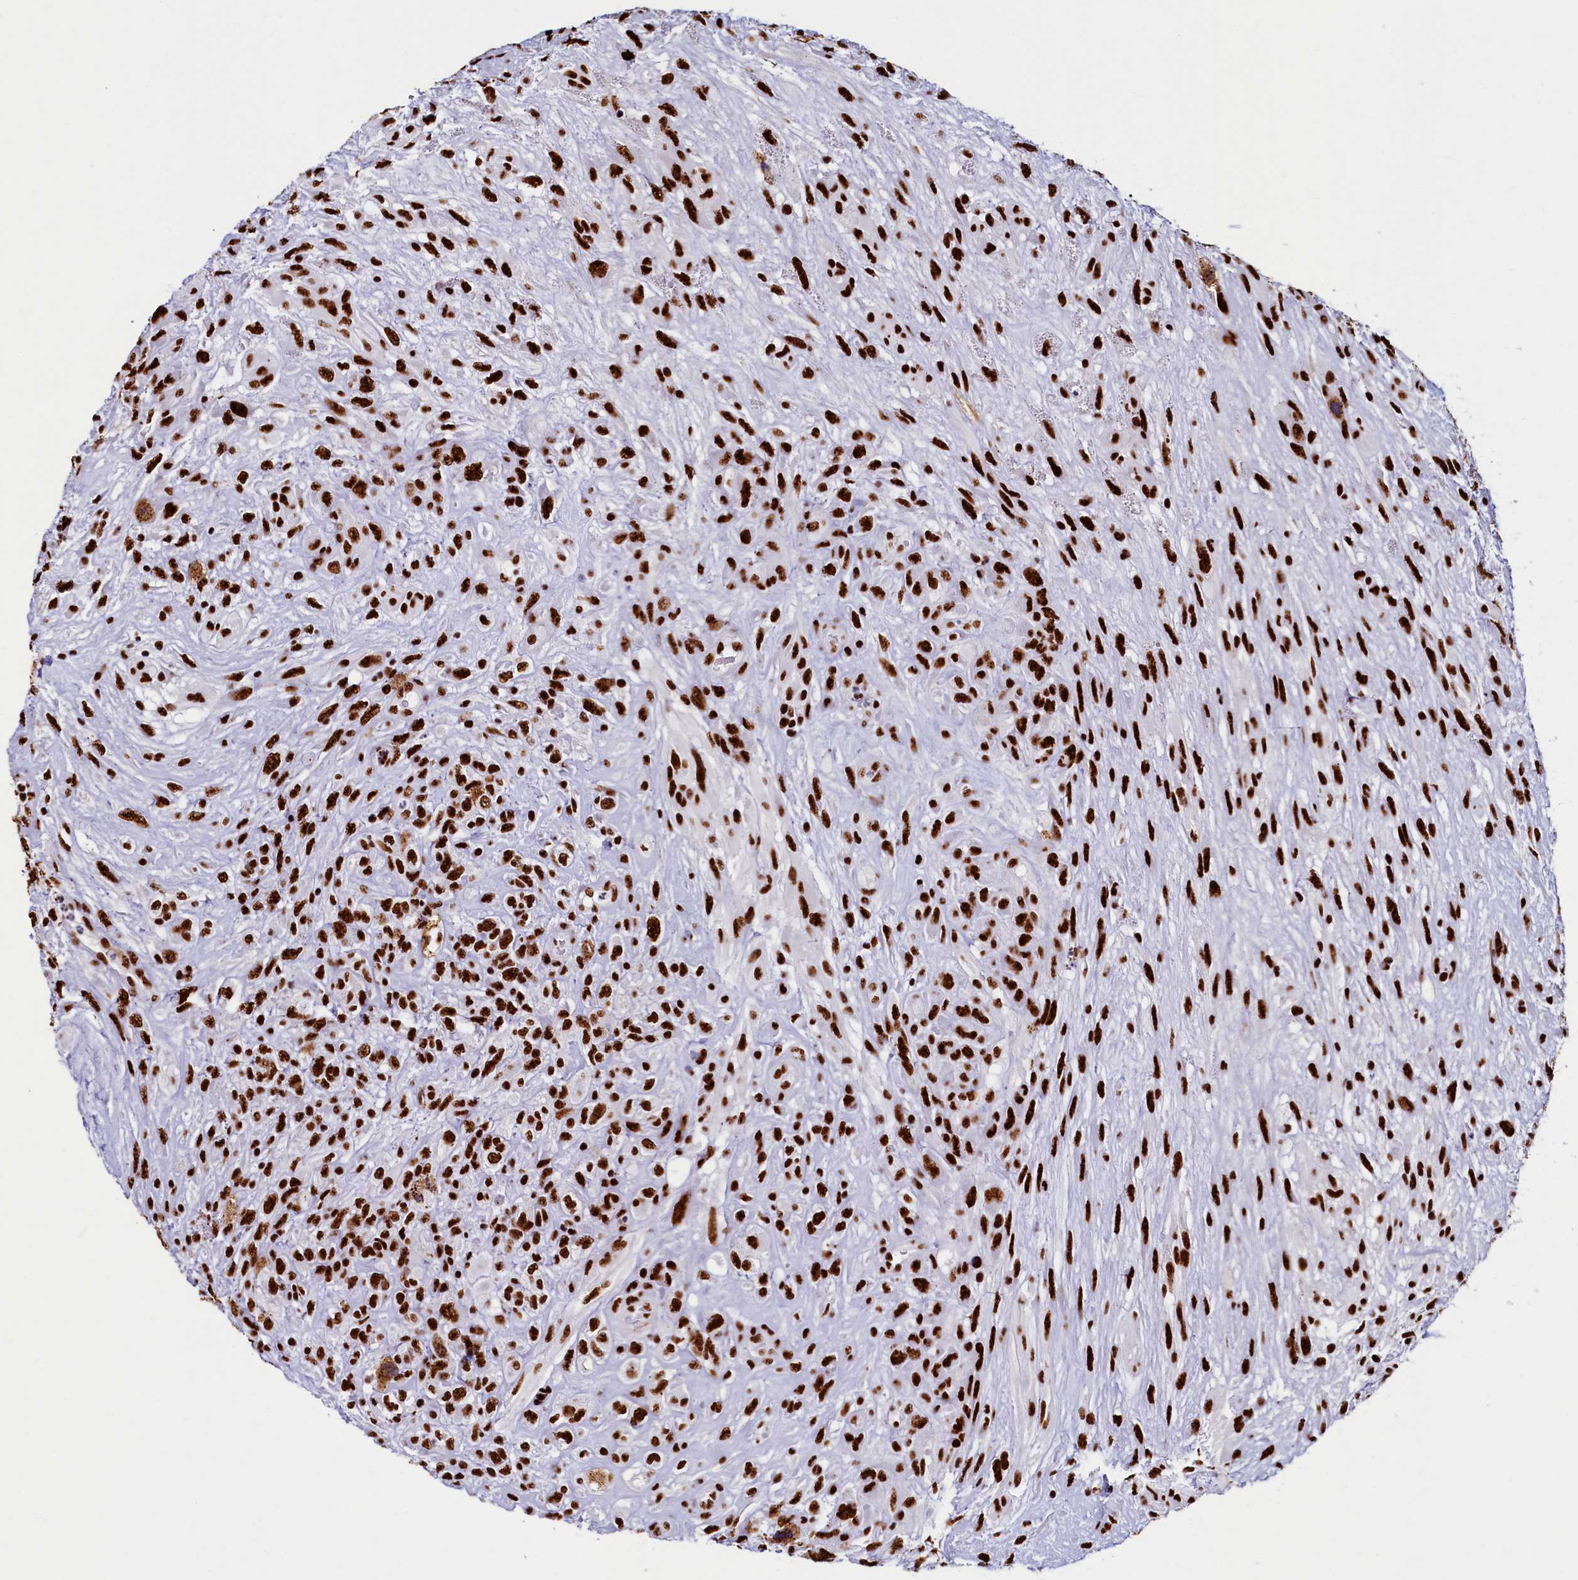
{"staining": {"intensity": "strong", "quantity": ">75%", "location": "nuclear"}, "tissue": "glioma", "cell_type": "Tumor cells", "image_type": "cancer", "snomed": [{"axis": "morphology", "description": "Glioma, malignant, High grade"}, {"axis": "topography", "description": "Brain"}], "caption": "The histopathology image shows a brown stain indicating the presence of a protein in the nuclear of tumor cells in malignant glioma (high-grade).", "gene": "SRRM2", "patient": {"sex": "male", "age": 61}}